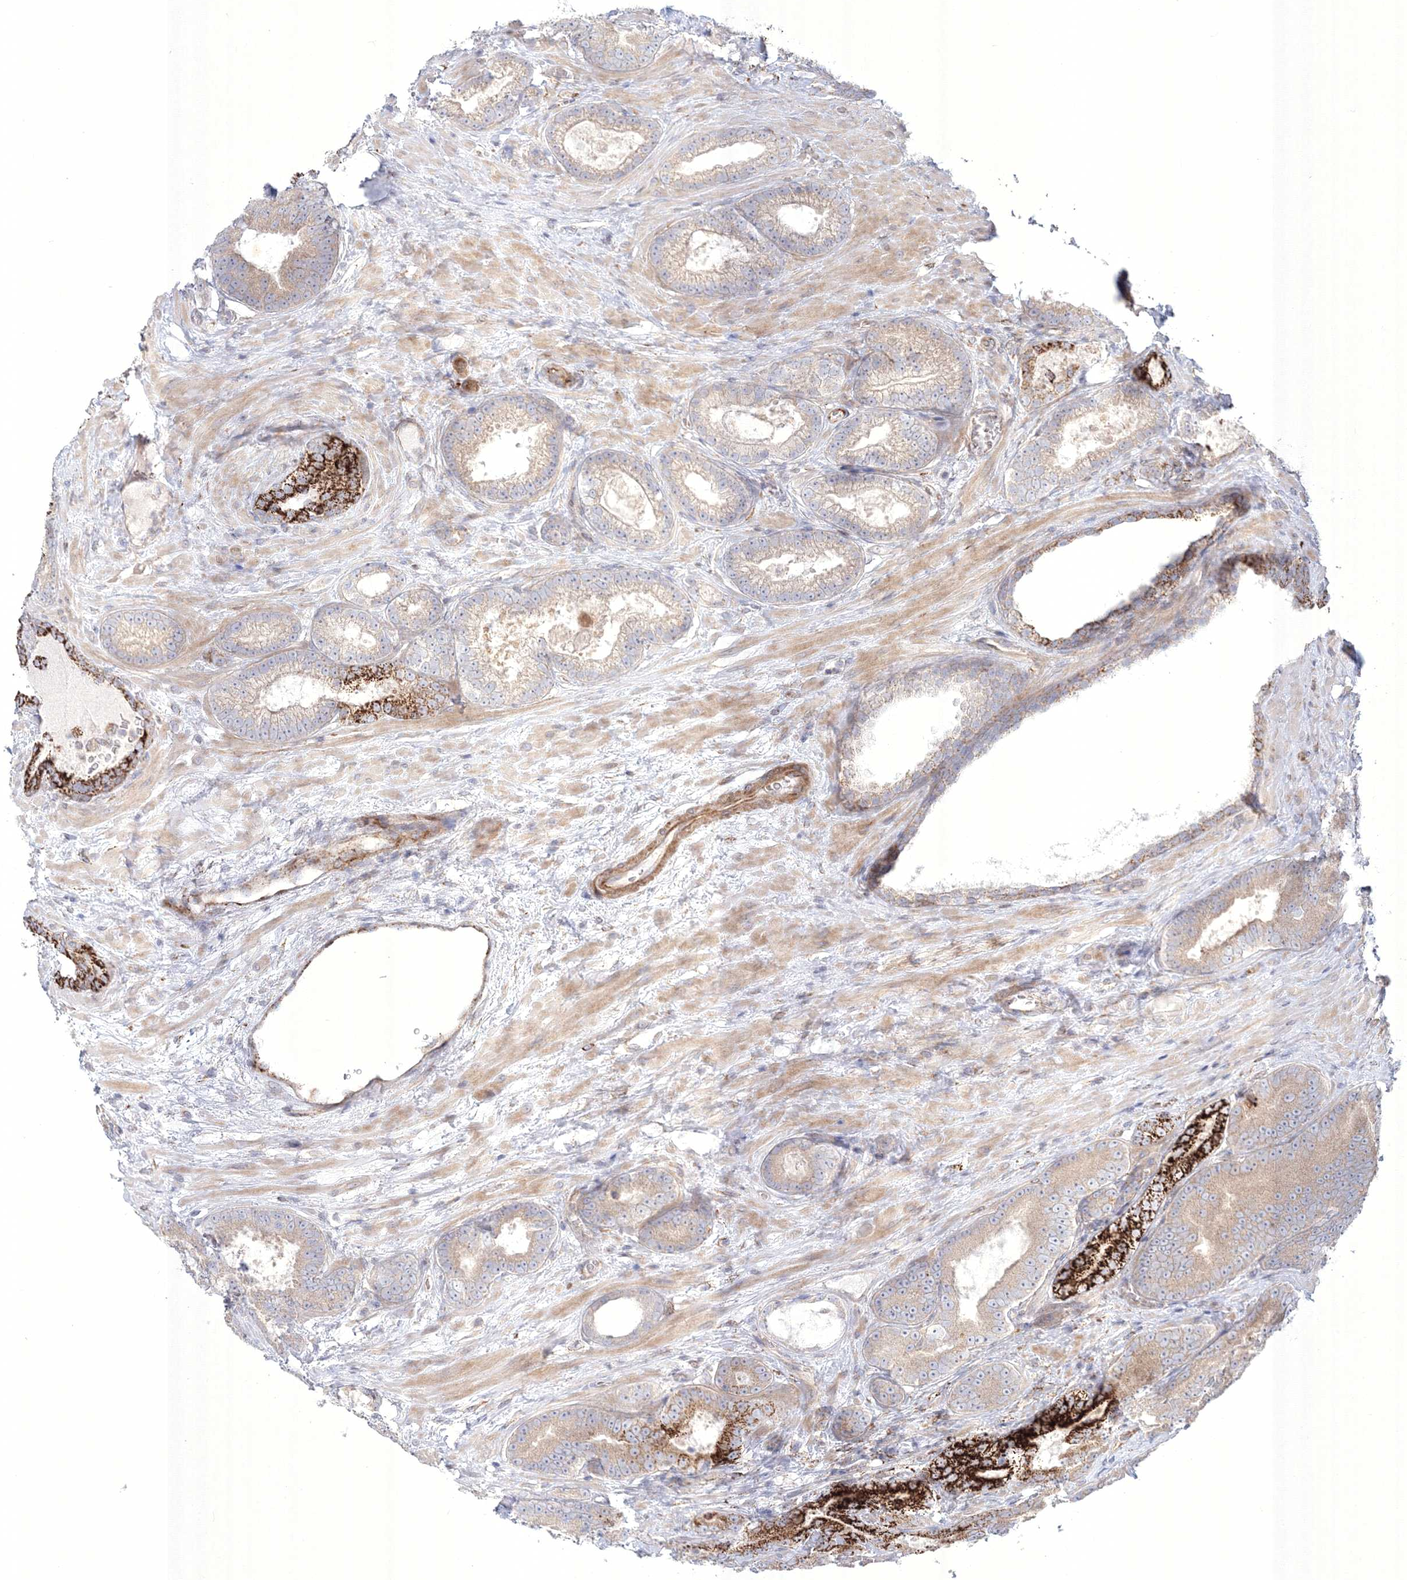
{"staining": {"intensity": "strong", "quantity": "<25%", "location": "cytoplasmic/membranous"}, "tissue": "prostate cancer", "cell_type": "Tumor cells", "image_type": "cancer", "snomed": [{"axis": "morphology", "description": "Adenocarcinoma, High grade"}, {"axis": "topography", "description": "Prostate"}], "caption": "Immunohistochemistry (IHC) (DAB (3,3'-diaminobenzidine)) staining of human prostate cancer exhibits strong cytoplasmic/membranous protein expression in approximately <25% of tumor cells.", "gene": "WDR49", "patient": {"sex": "male", "age": 66}}